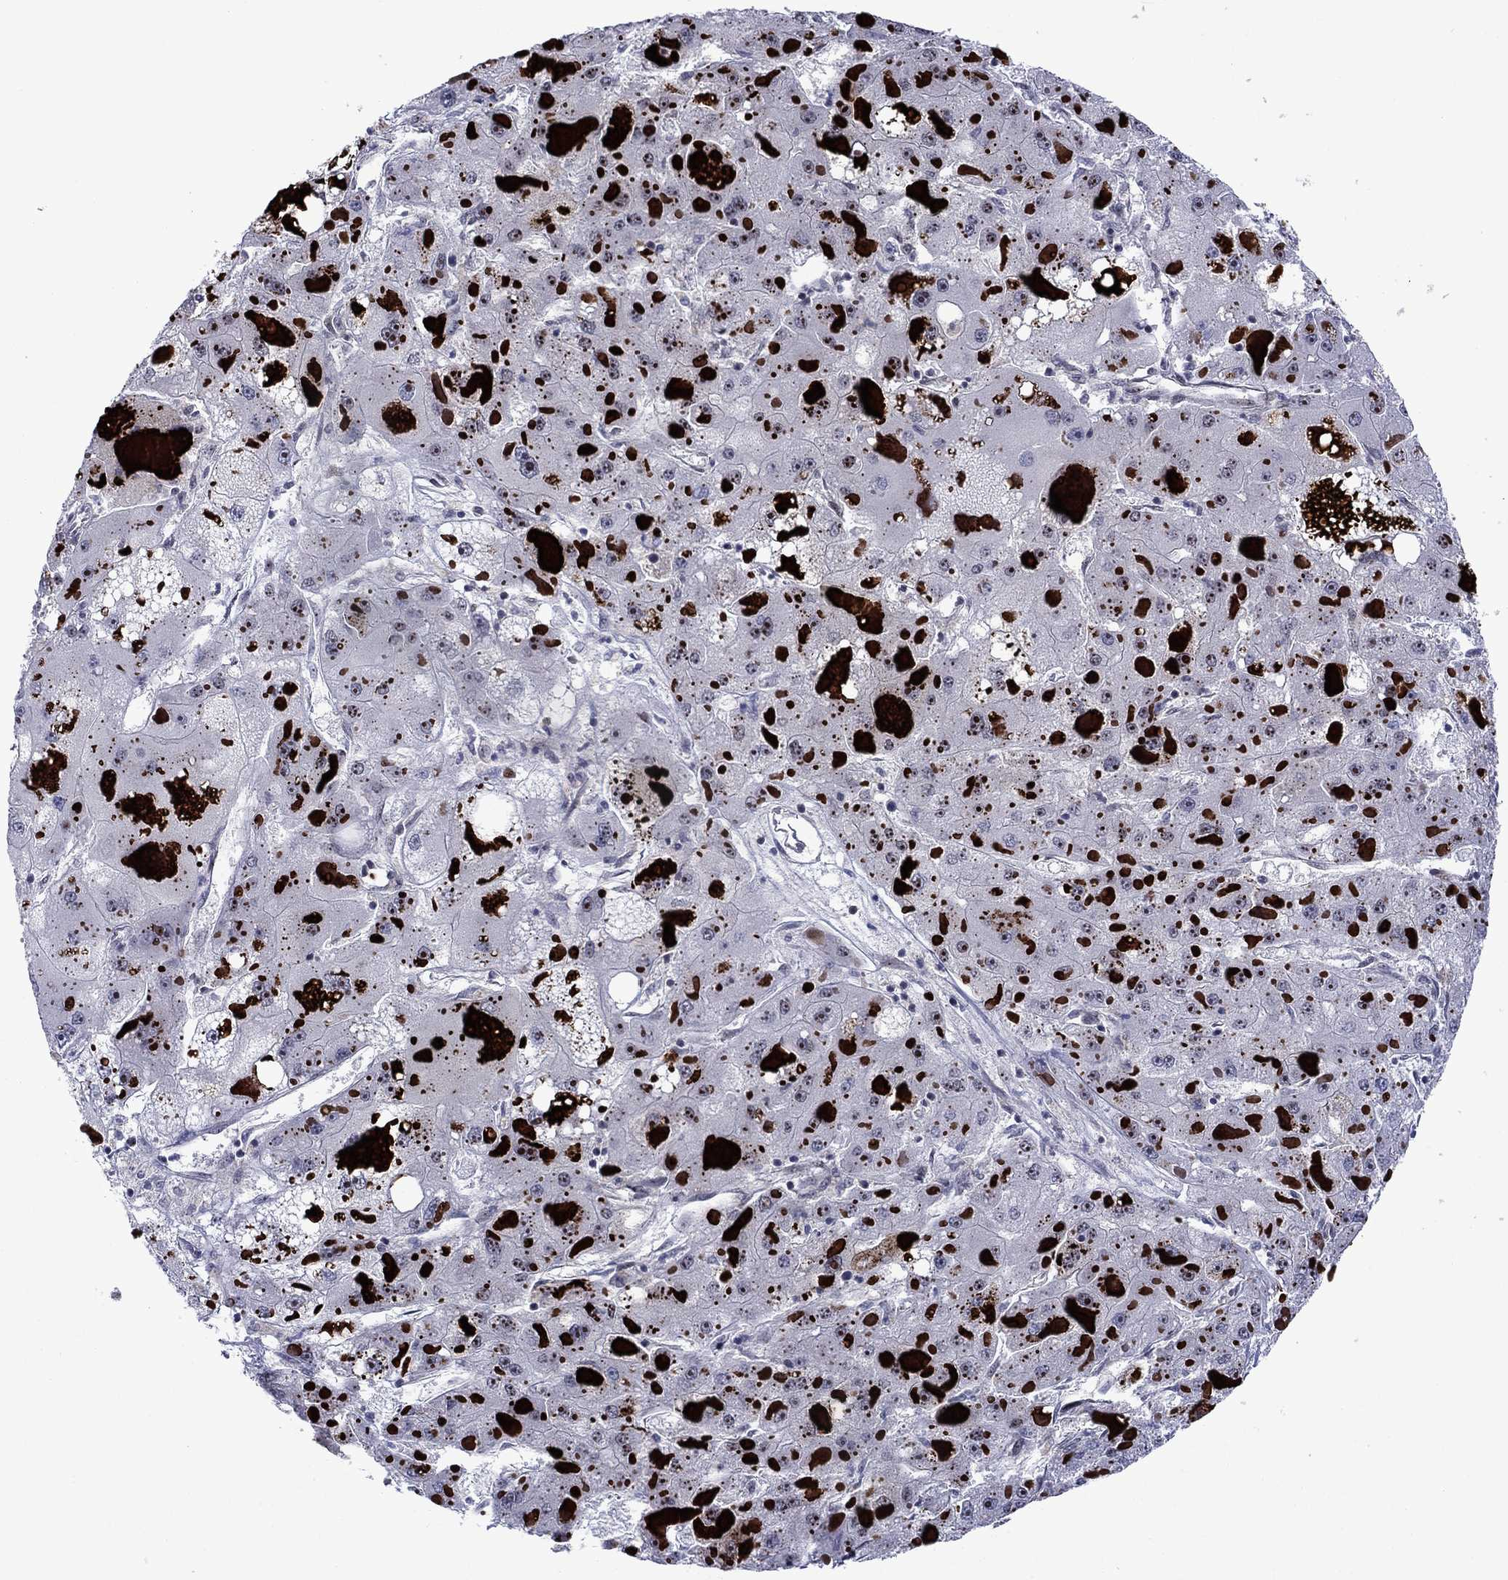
{"staining": {"intensity": "negative", "quantity": "none", "location": "none"}, "tissue": "liver cancer", "cell_type": "Tumor cells", "image_type": "cancer", "snomed": [{"axis": "morphology", "description": "Carcinoma, Hepatocellular, NOS"}, {"axis": "topography", "description": "Liver"}], "caption": "This is an immunohistochemistry histopathology image of human liver hepatocellular carcinoma. There is no positivity in tumor cells.", "gene": "SURF2", "patient": {"sex": "female", "age": 73}}